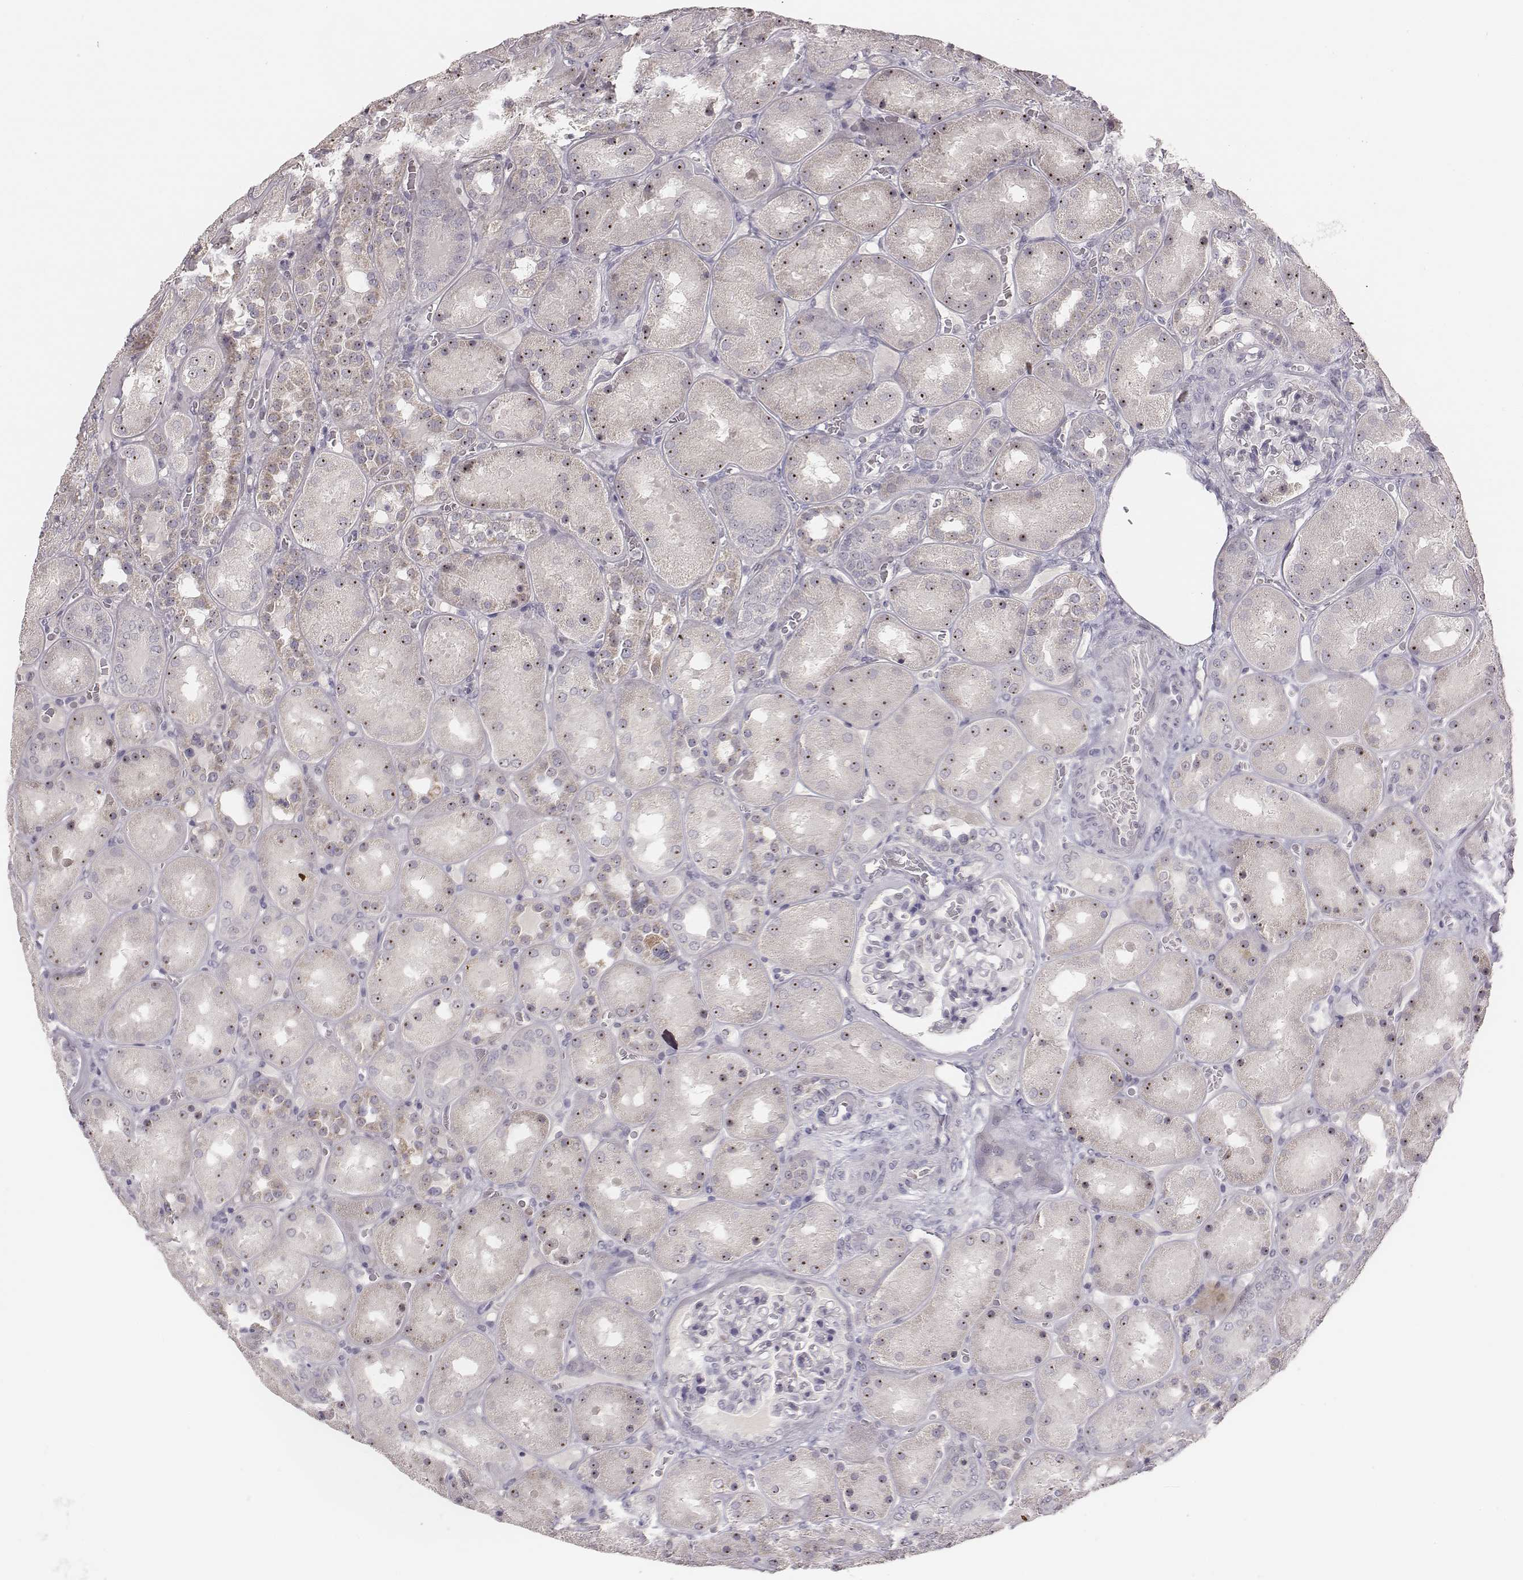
{"staining": {"intensity": "negative", "quantity": "none", "location": "none"}, "tissue": "kidney", "cell_type": "Cells in glomeruli", "image_type": "normal", "snomed": [{"axis": "morphology", "description": "Normal tissue, NOS"}, {"axis": "topography", "description": "Kidney"}], "caption": "The histopathology image reveals no staining of cells in glomeruli in benign kidney.", "gene": "NIFK", "patient": {"sex": "male", "age": 73}}